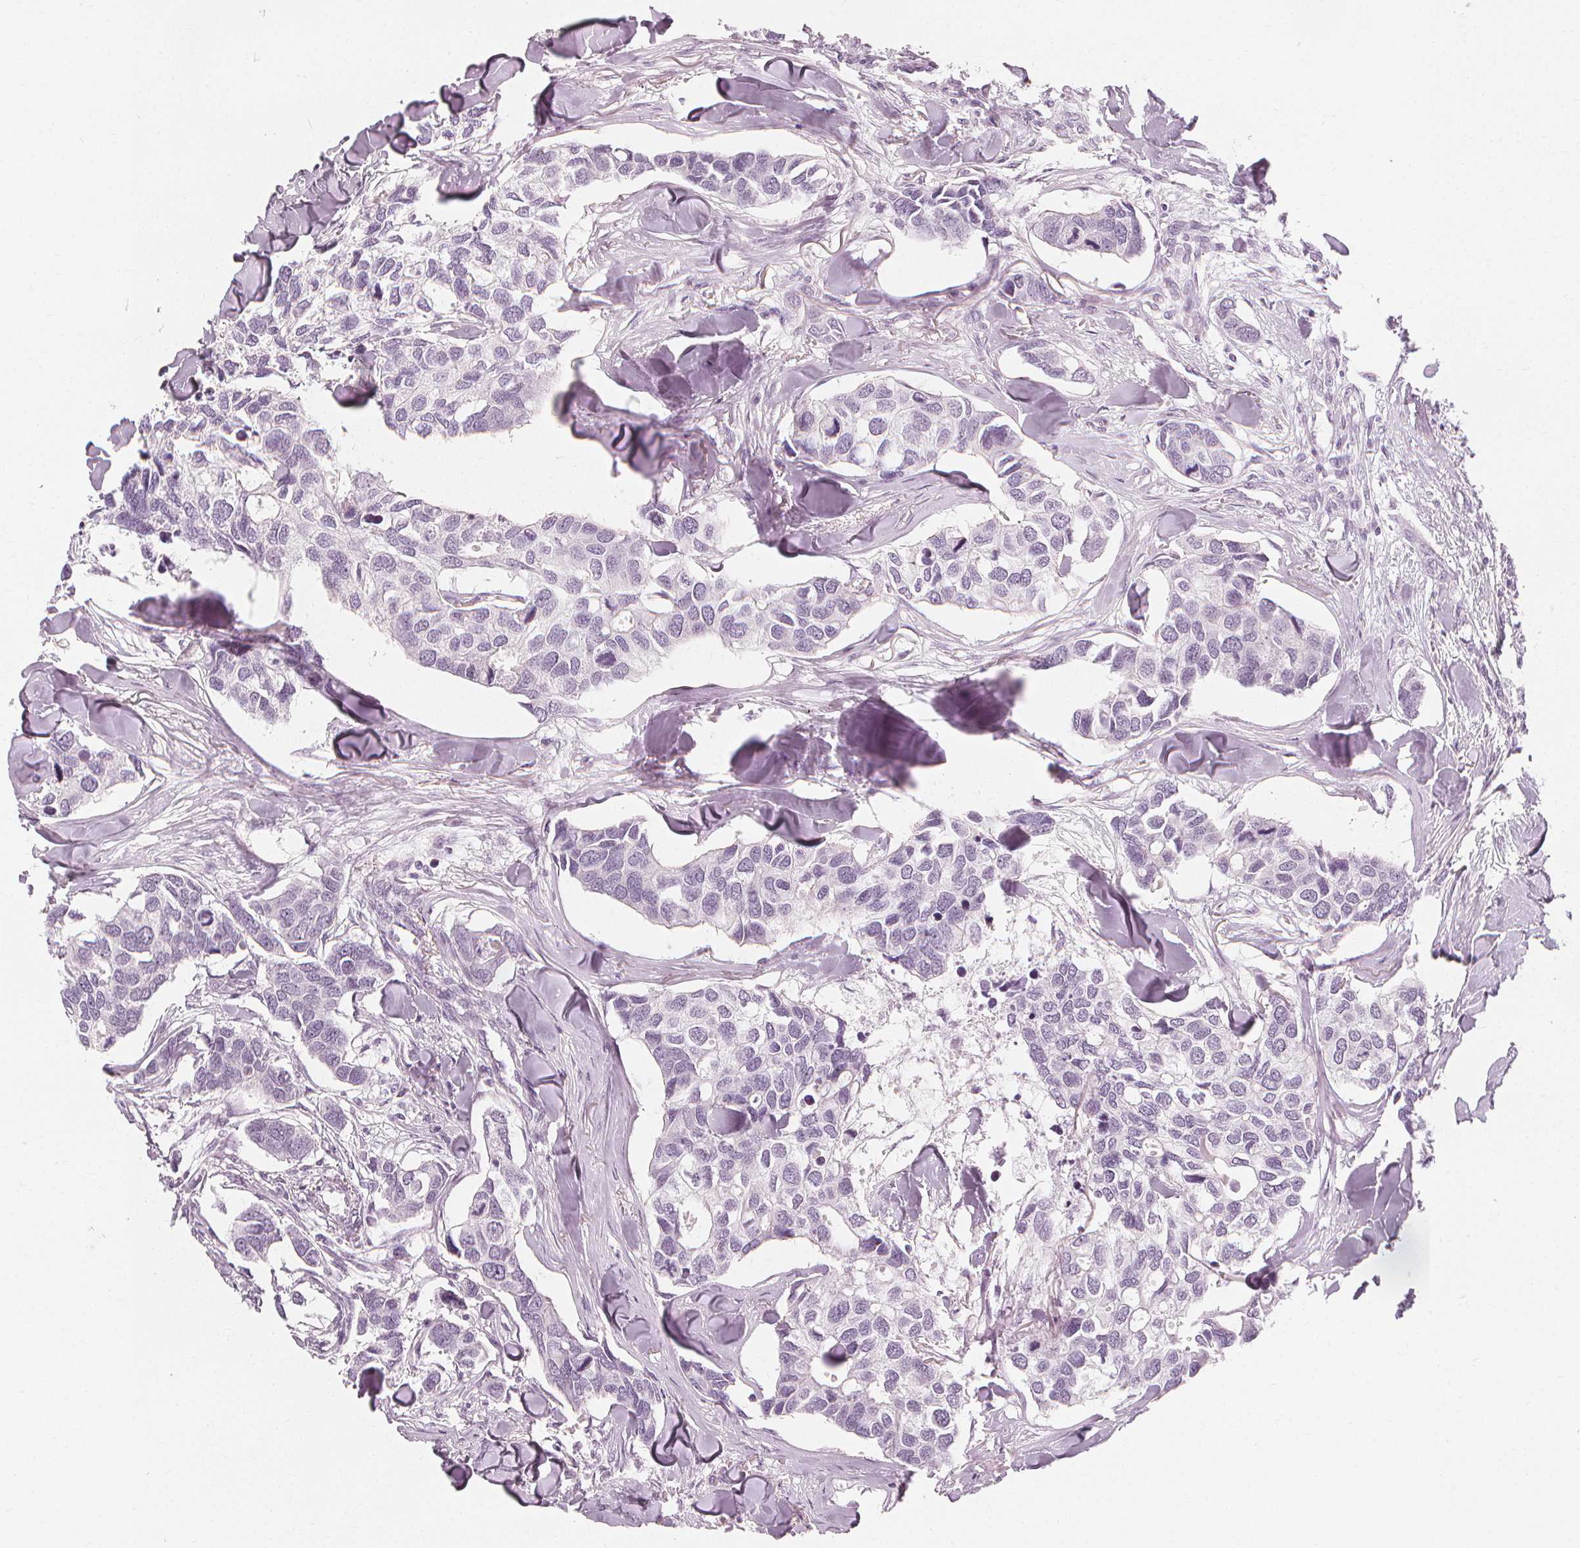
{"staining": {"intensity": "negative", "quantity": "none", "location": "none"}, "tissue": "breast cancer", "cell_type": "Tumor cells", "image_type": "cancer", "snomed": [{"axis": "morphology", "description": "Duct carcinoma"}, {"axis": "topography", "description": "Breast"}], "caption": "A photomicrograph of human breast cancer is negative for staining in tumor cells.", "gene": "MUC12", "patient": {"sex": "female", "age": 83}}